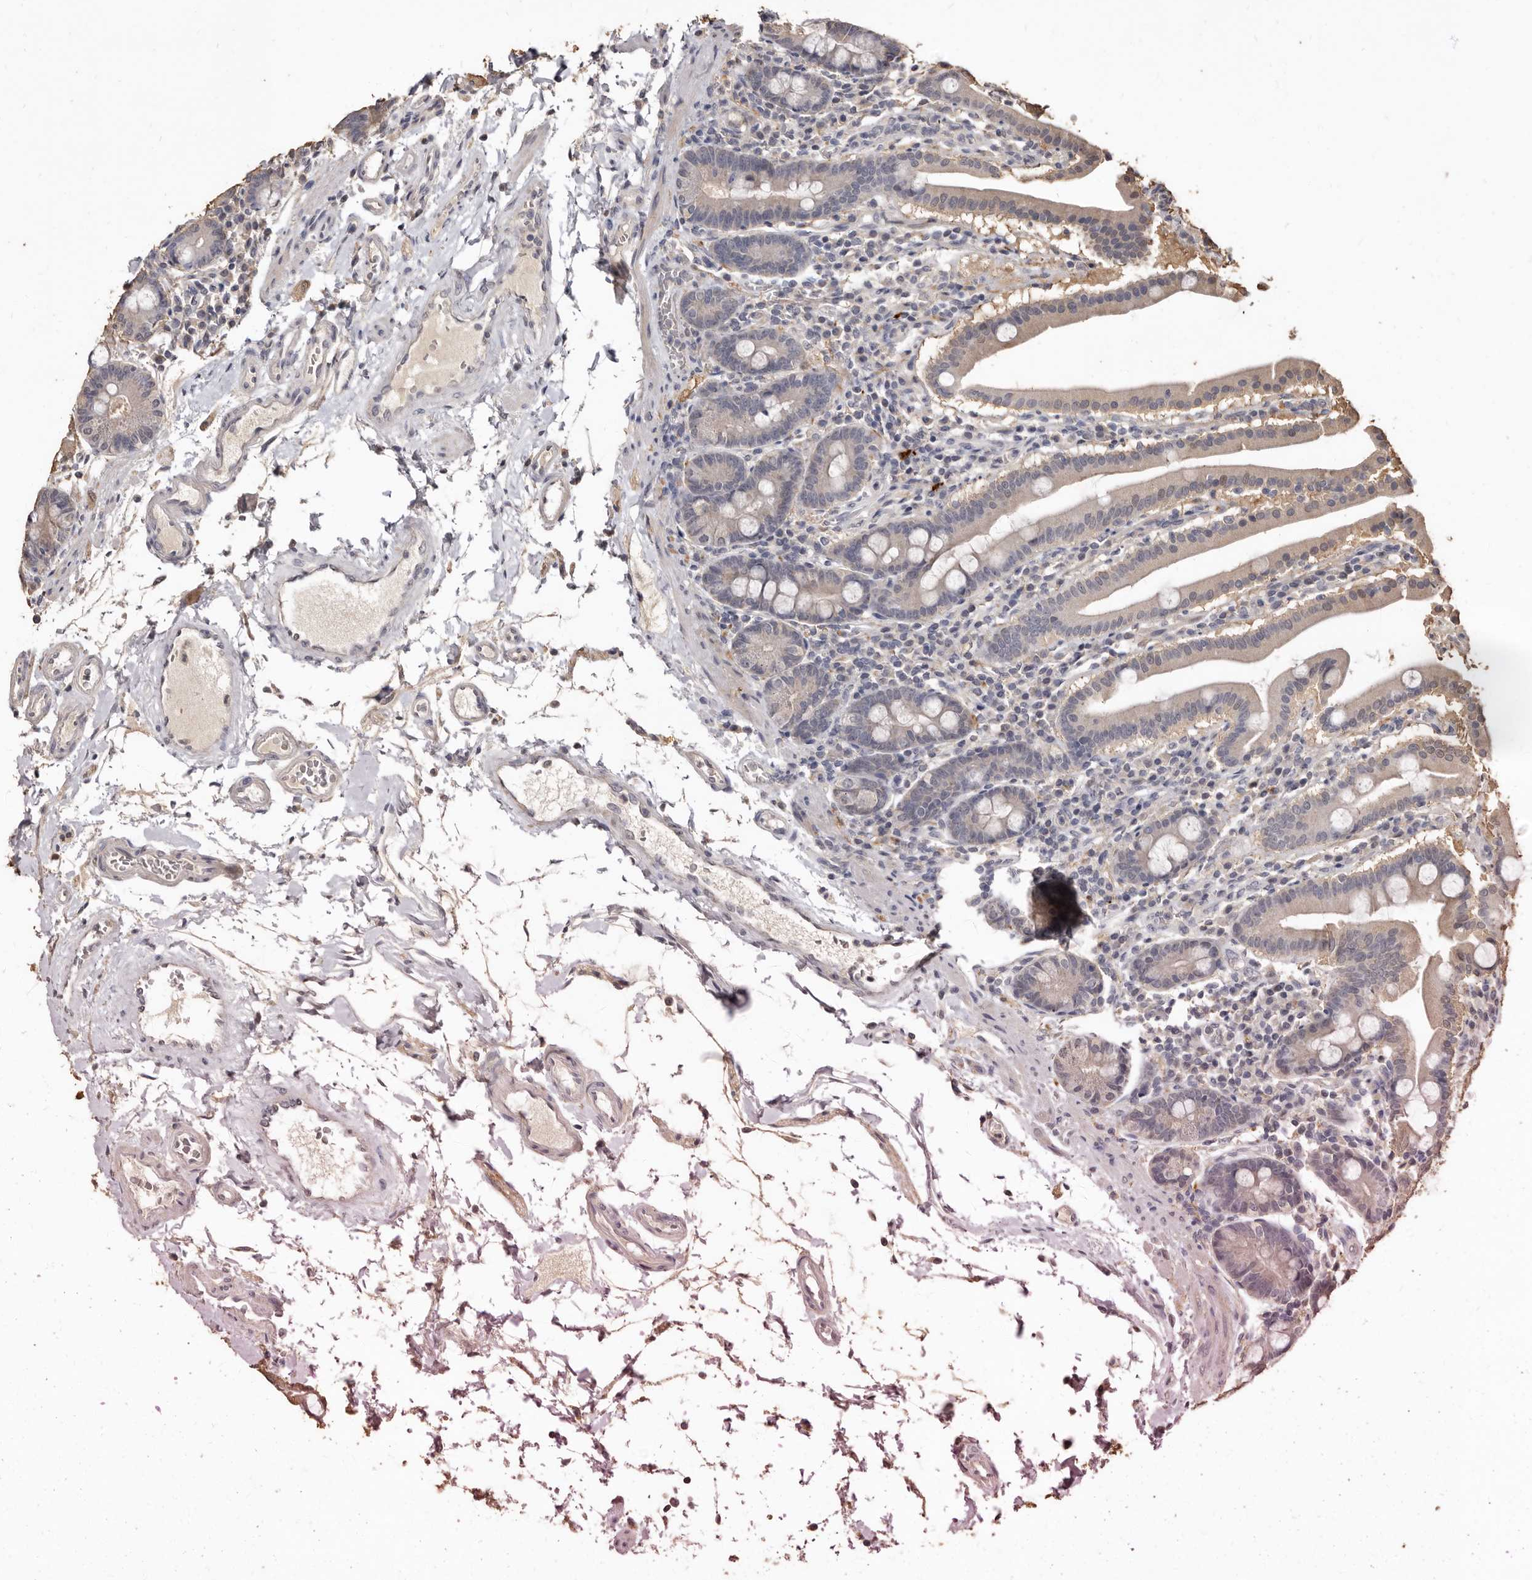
{"staining": {"intensity": "moderate", "quantity": "<25%", "location": "cytoplasmic/membranous"}, "tissue": "duodenum", "cell_type": "Glandular cells", "image_type": "normal", "snomed": [{"axis": "morphology", "description": "Normal tissue, NOS"}, {"axis": "morphology", "description": "Adenocarcinoma, NOS"}, {"axis": "topography", "description": "Pancreas"}, {"axis": "topography", "description": "Duodenum"}], "caption": "Glandular cells reveal low levels of moderate cytoplasmic/membranous staining in approximately <25% of cells in benign duodenum.", "gene": "INAVA", "patient": {"sex": "male", "age": 50}}